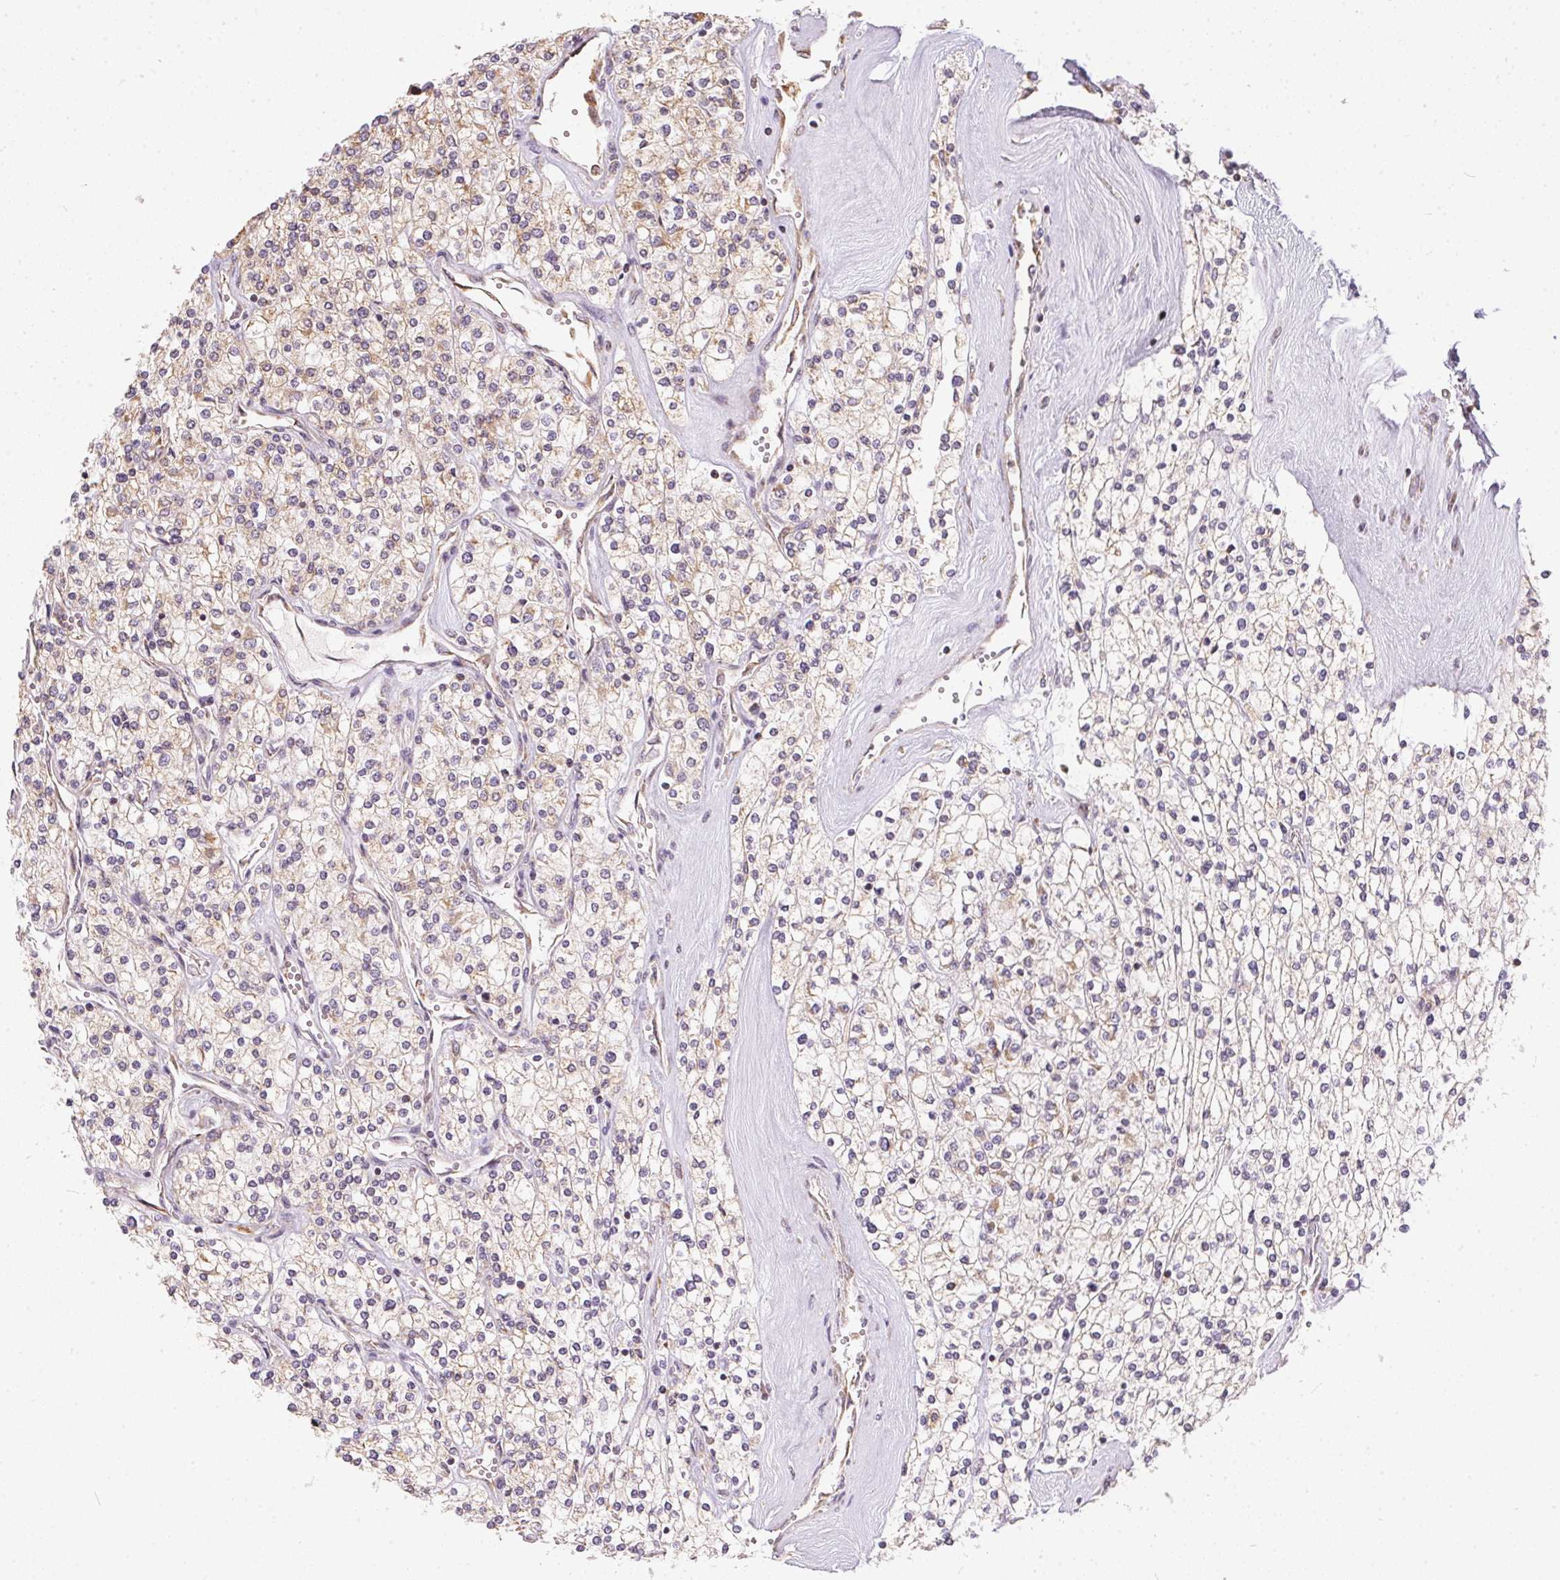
{"staining": {"intensity": "weak", "quantity": "25%-75%", "location": "cytoplasmic/membranous"}, "tissue": "renal cancer", "cell_type": "Tumor cells", "image_type": "cancer", "snomed": [{"axis": "morphology", "description": "Adenocarcinoma, NOS"}, {"axis": "topography", "description": "Kidney"}], "caption": "IHC of human renal cancer (adenocarcinoma) exhibits low levels of weak cytoplasmic/membranous positivity in about 25%-75% of tumor cells.", "gene": "VWA5B2", "patient": {"sex": "male", "age": 80}}